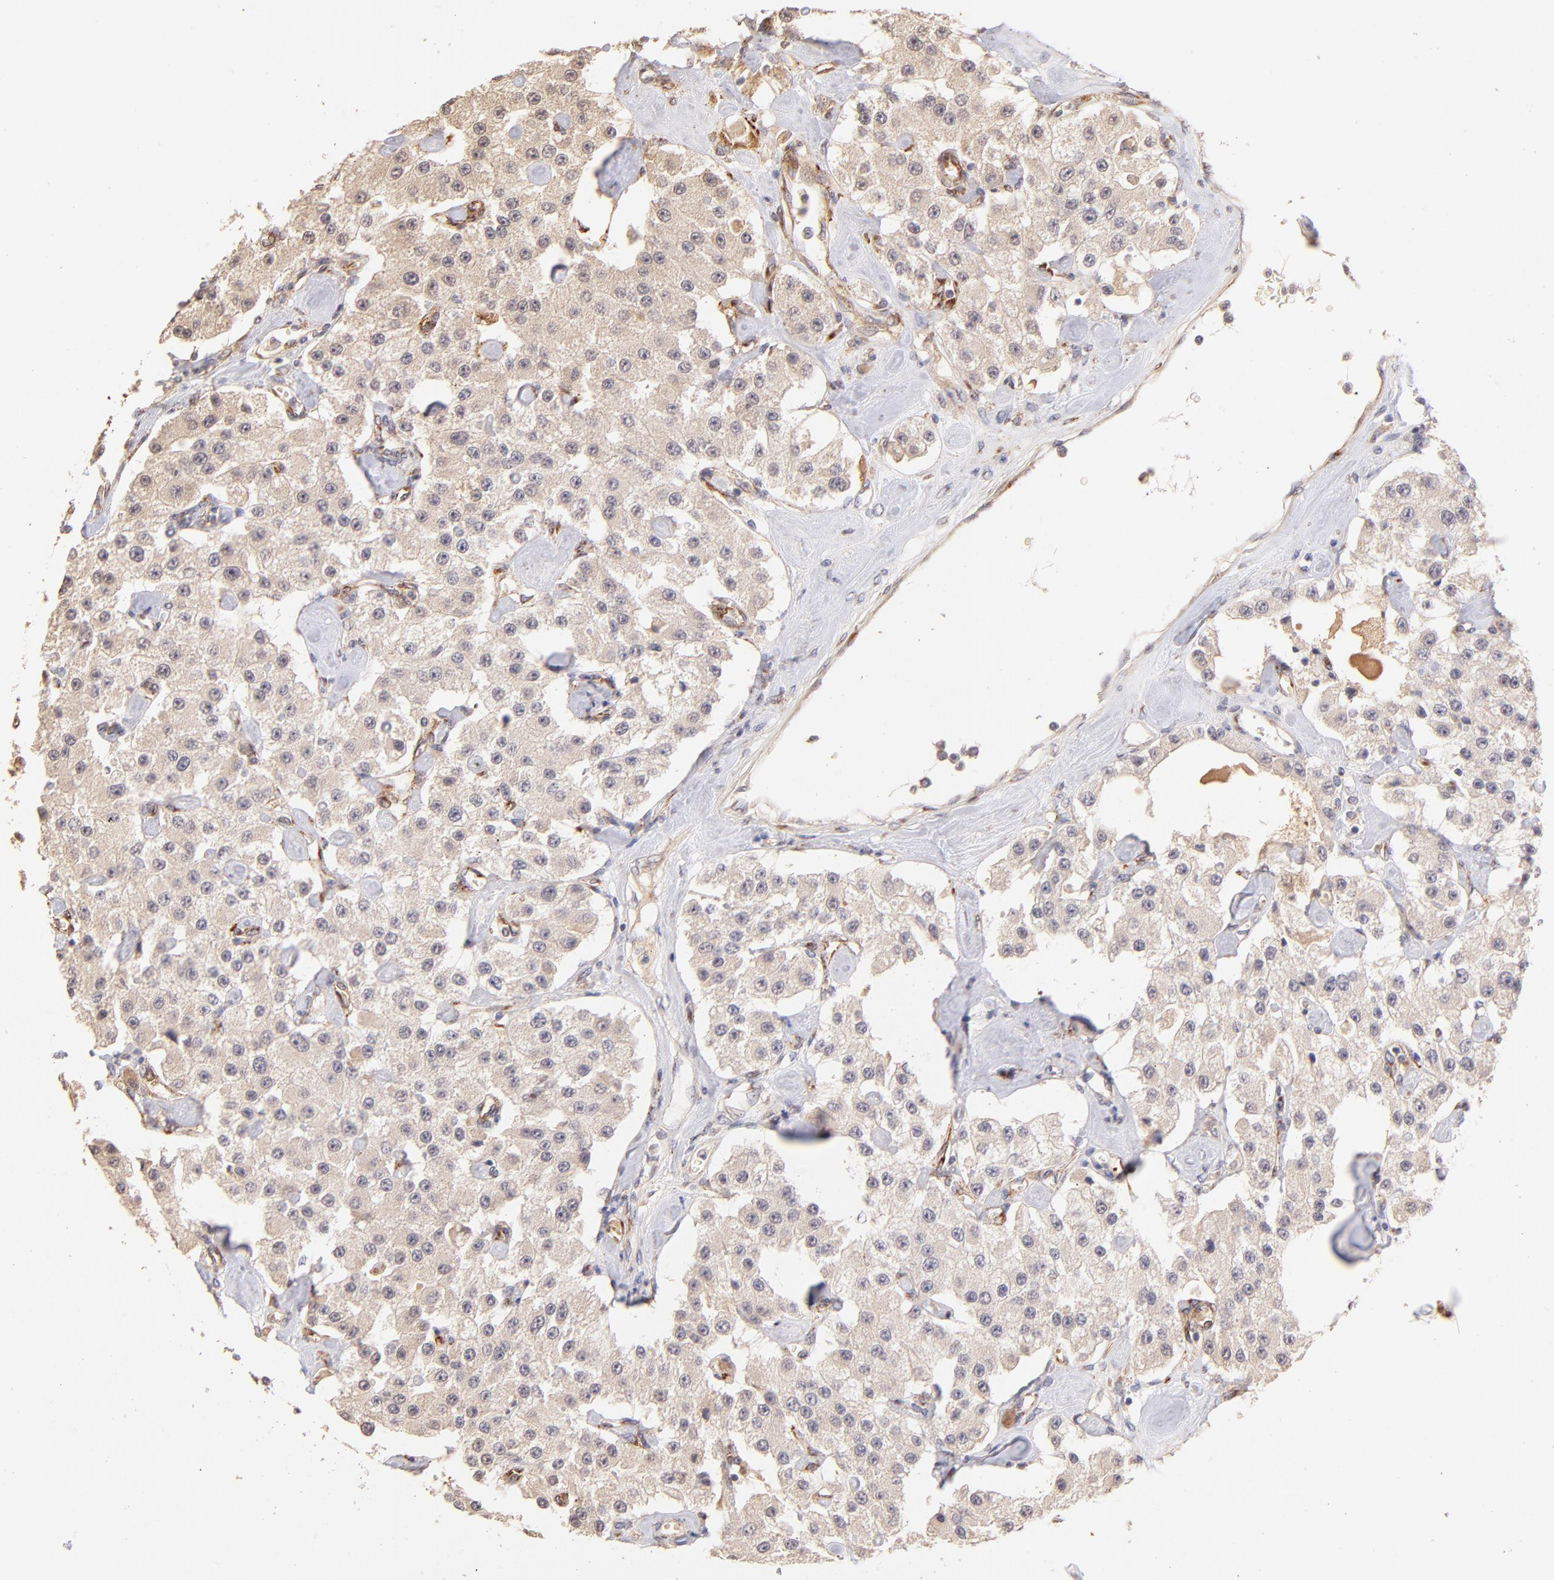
{"staining": {"intensity": "negative", "quantity": "none", "location": "none"}, "tissue": "carcinoid", "cell_type": "Tumor cells", "image_type": "cancer", "snomed": [{"axis": "morphology", "description": "Carcinoid, malignant, NOS"}, {"axis": "topography", "description": "Pancreas"}], "caption": "Malignant carcinoid was stained to show a protein in brown. There is no significant expression in tumor cells.", "gene": "SPARC", "patient": {"sex": "male", "age": 41}}